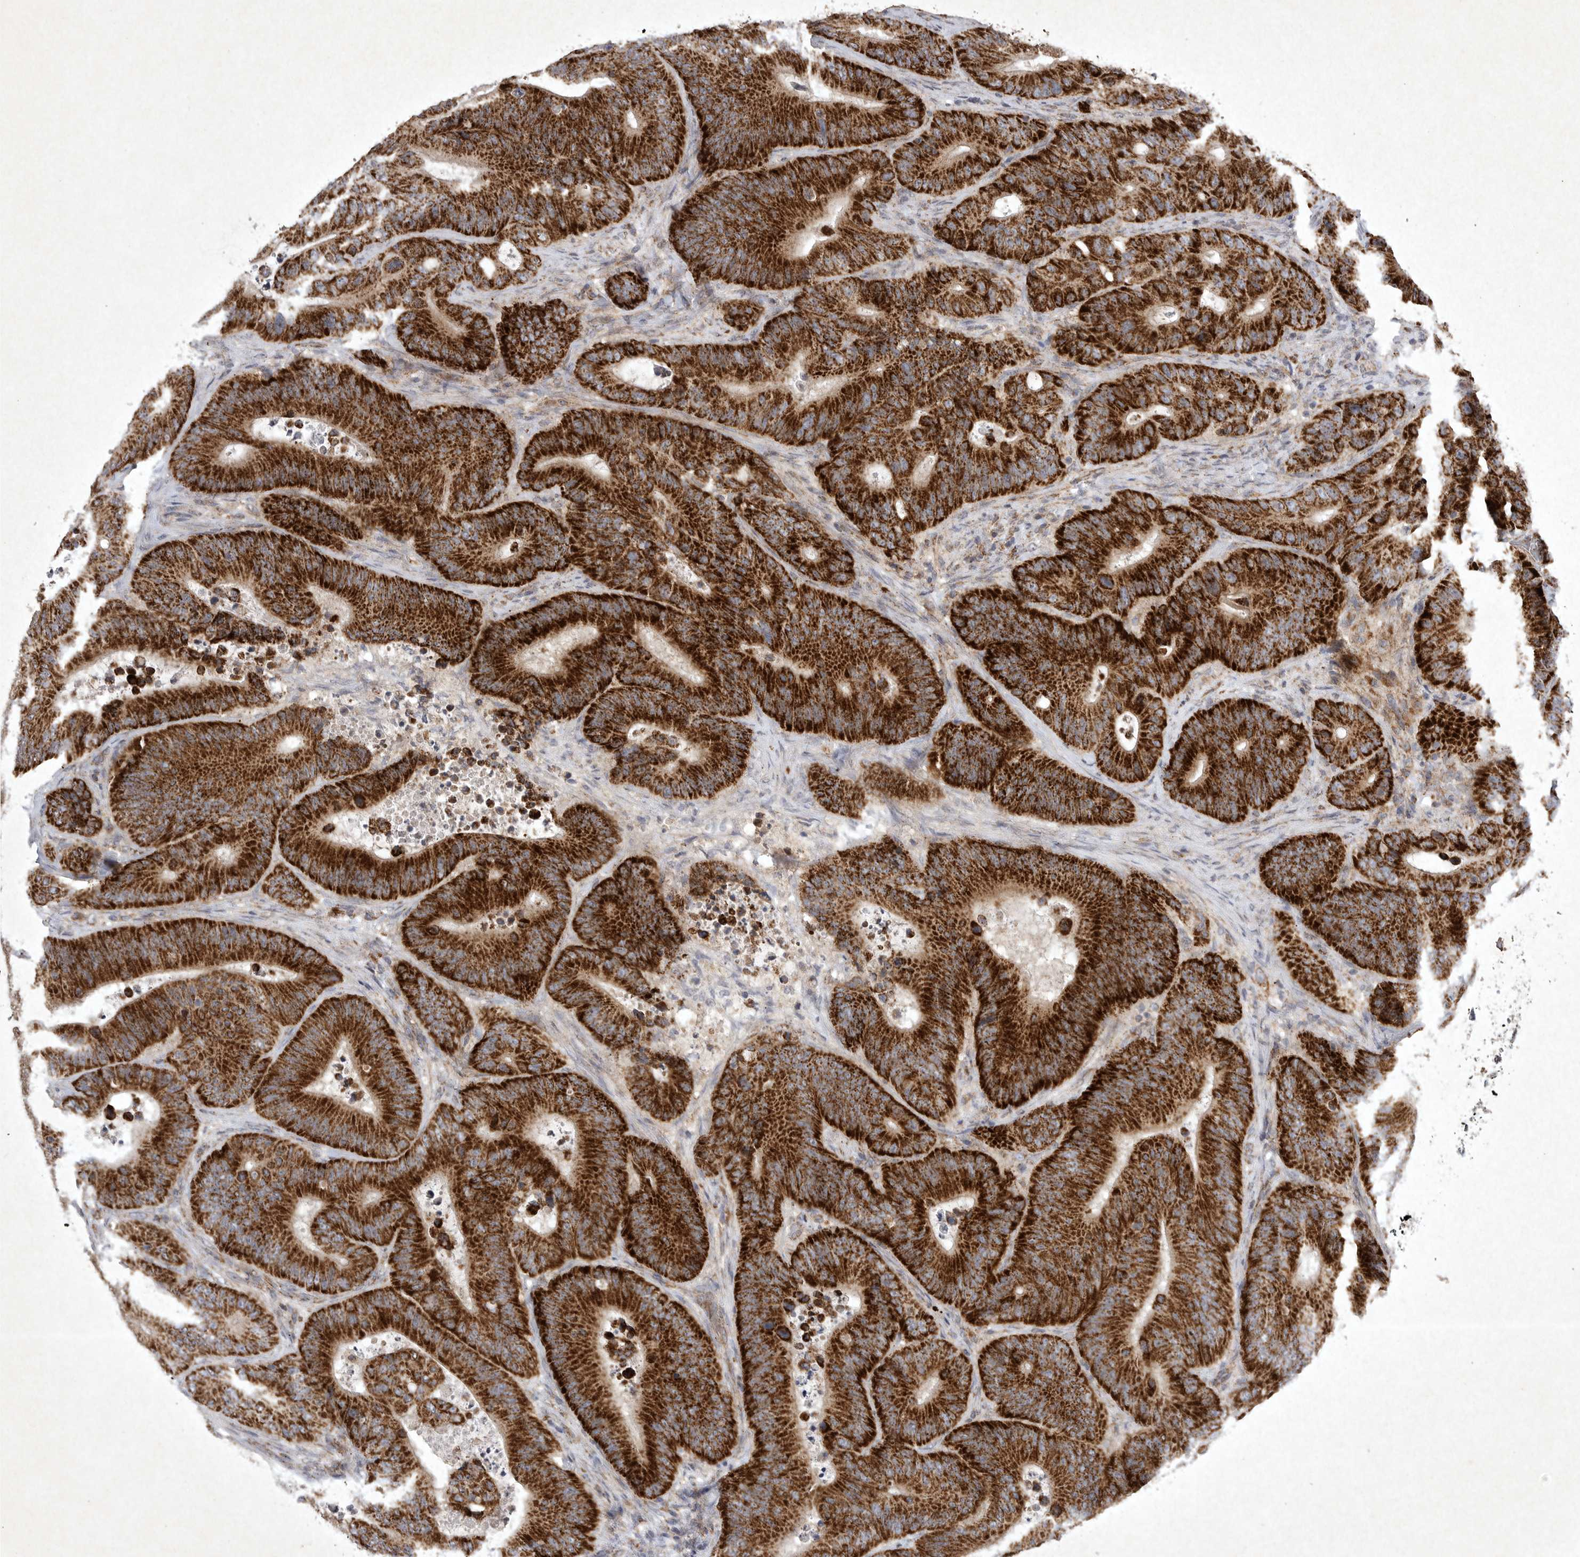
{"staining": {"intensity": "strong", "quantity": ">75%", "location": "cytoplasmic/membranous"}, "tissue": "colorectal cancer", "cell_type": "Tumor cells", "image_type": "cancer", "snomed": [{"axis": "morphology", "description": "Adenocarcinoma, NOS"}, {"axis": "topography", "description": "Colon"}], "caption": "This is a histology image of immunohistochemistry (IHC) staining of colorectal cancer, which shows strong staining in the cytoplasmic/membranous of tumor cells.", "gene": "DDR1", "patient": {"sex": "male", "age": 83}}